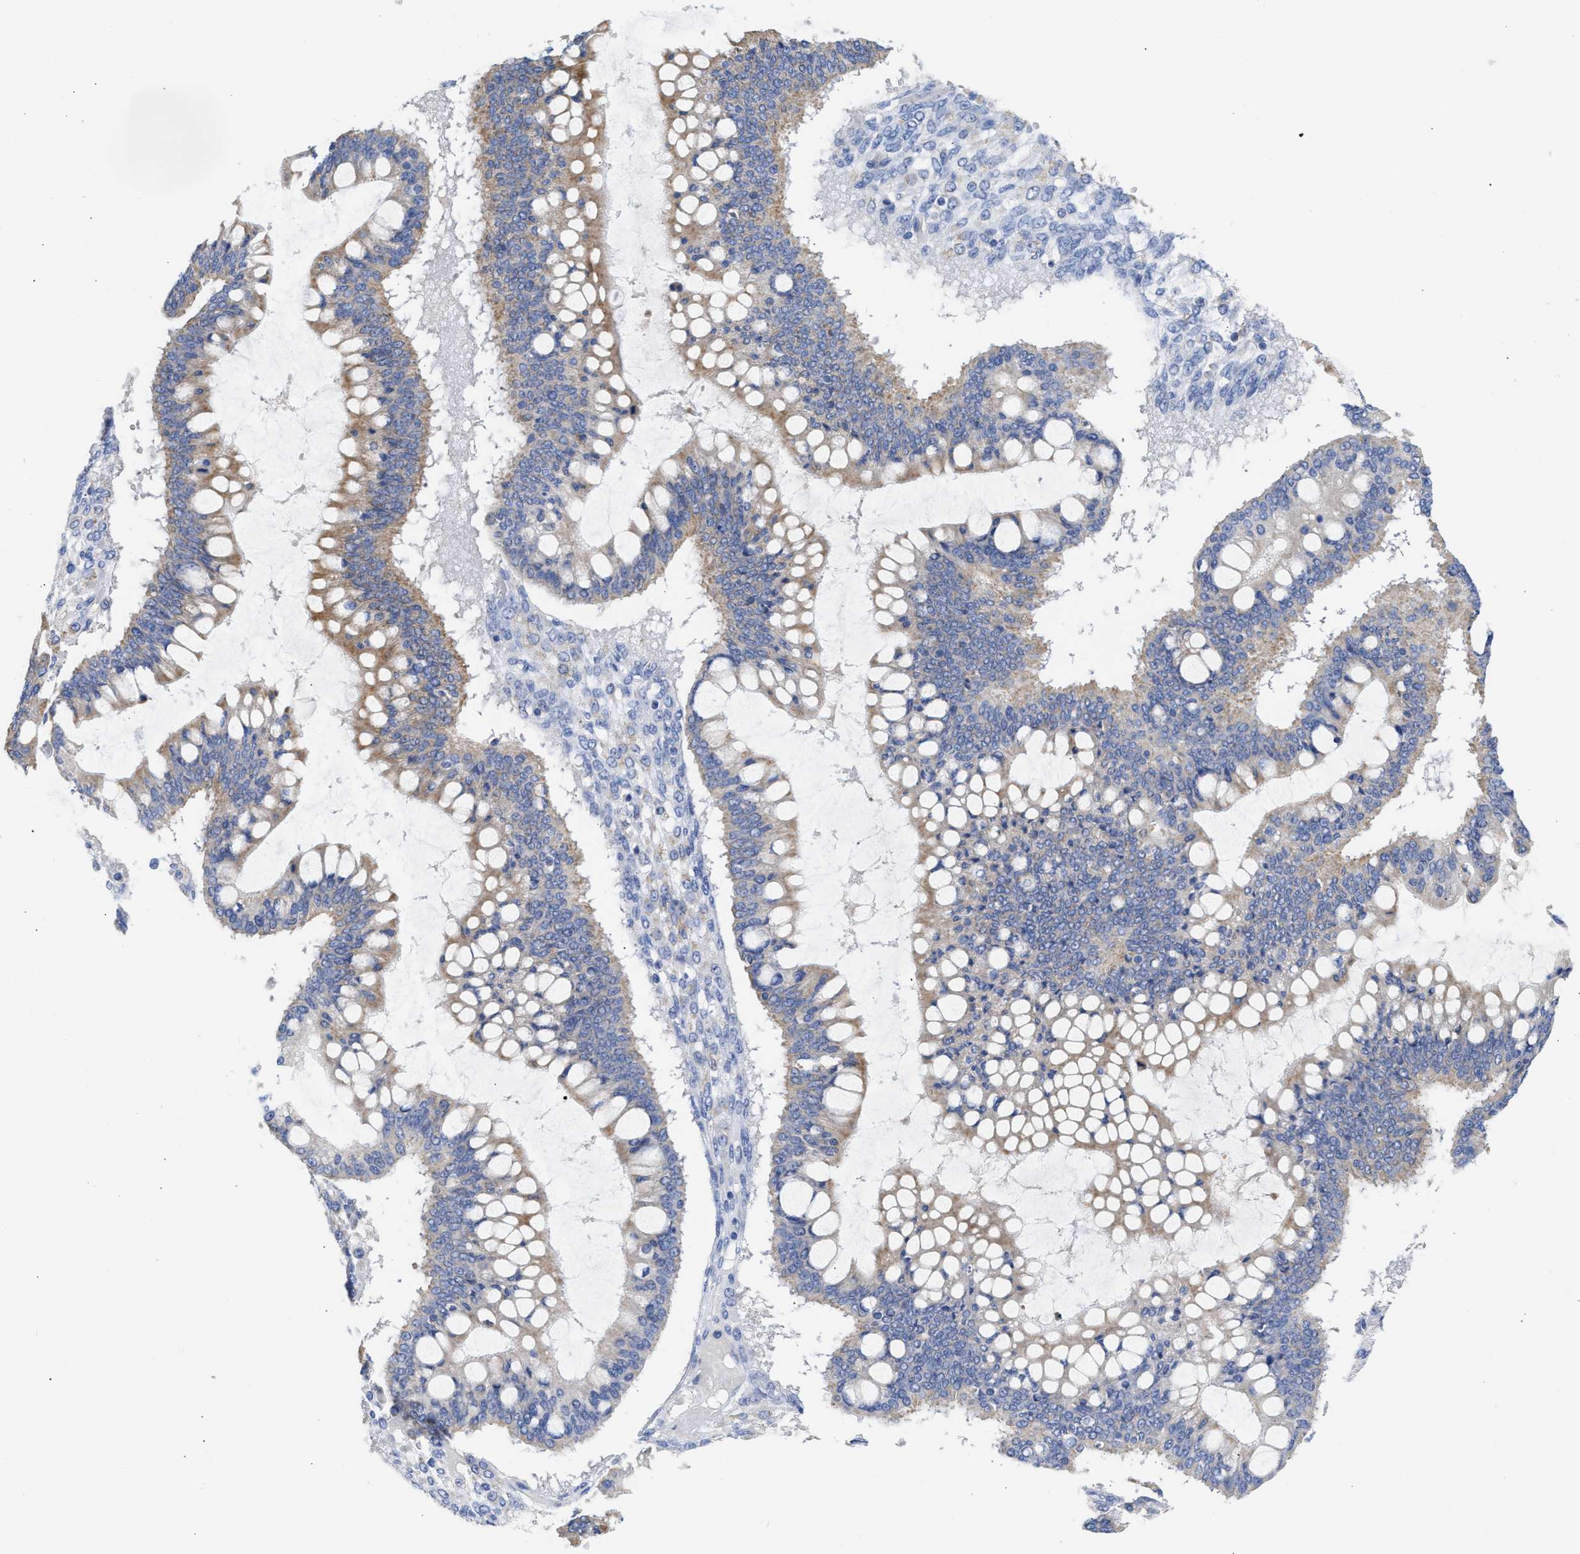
{"staining": {"intensity": "moderate", "quantity": "25%-75%", "location": "cytoplasmic/membranous"}, "tissue": "ovarian cancer", "cell_type": "Tumor cells", "image_type": "cancer", "snomed": [{"axis": "morphology", "description": "Cystadenocarcinoma, mucinous, NOS"}, {"axis": "topography", "description": "Ovary"}], "caption": "The immunohistochemical stain highlights moderate cytoplasmic/membranous expression in tumor cells of ovarian cancer (mucinous cystadenocarcinoma) tissue.", "gene": "ACOT13", "patient": {"sex": "female", "age": 73}}